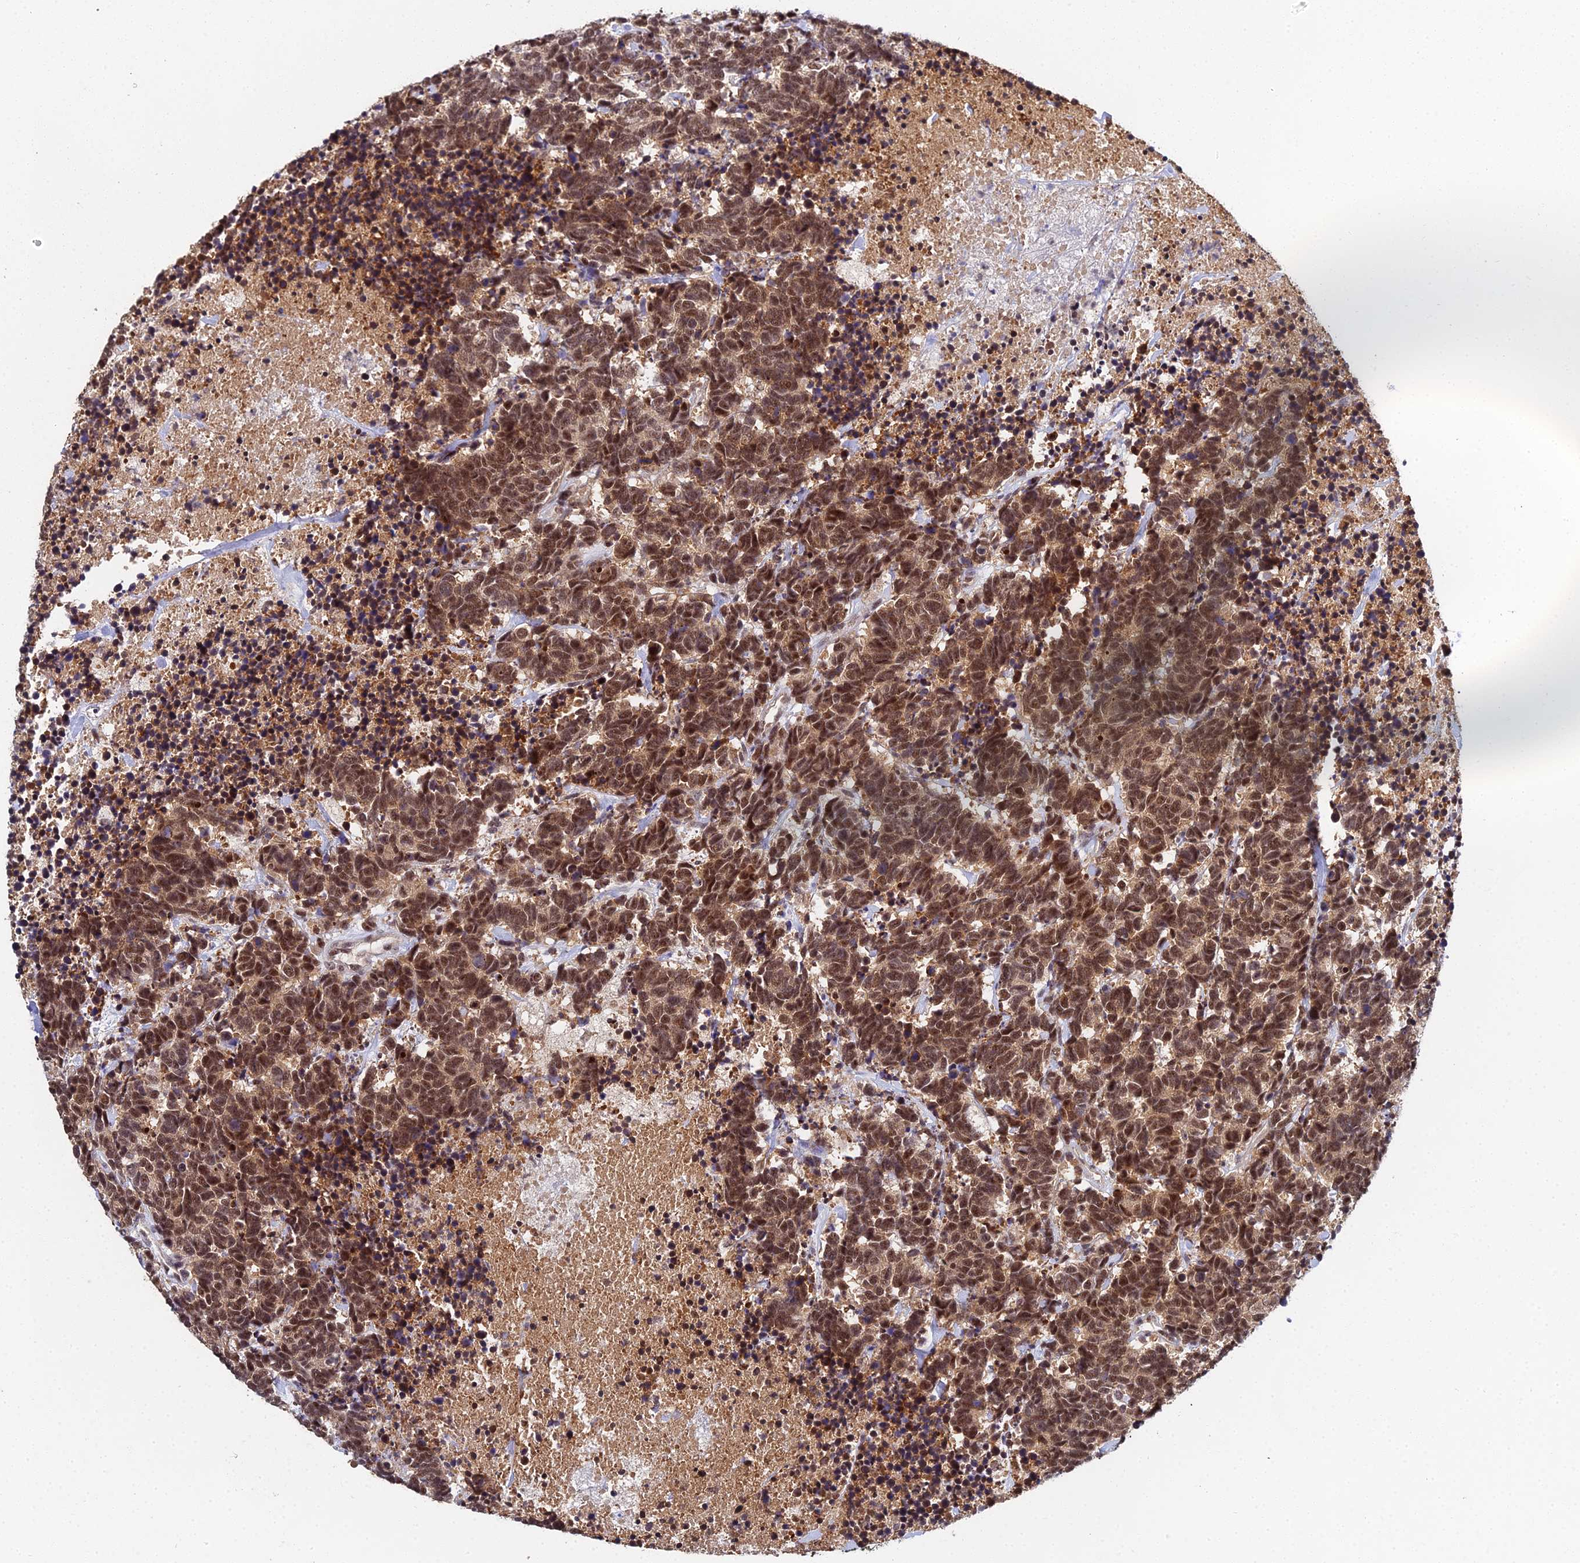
{"staining": {"intensity": "strong", "quantity": ">75%", "location": "cytoplasmic/membranous,nuclear"}, "tissue": "carcinoid", "cell_type": "Tumor cells", "image_type": "cancer", "snomed": [{"axis": "morphology", "description": "Carcinoma, NOS"}, {"axis": "morphology", "description": "Carcinoid, malignant, NOS"}, {"axis": "topography", "description": "Prostate"}], "caption": "A photomicrograph showing strong cytoplasmic/membranous and nuclear staining in about >75% of tumor cells in malignant carcinoid, as visualized by brown immunohistochemical staining.", "gene": "MAGOHB", "patient": {"sex": "male", "age": 57}}